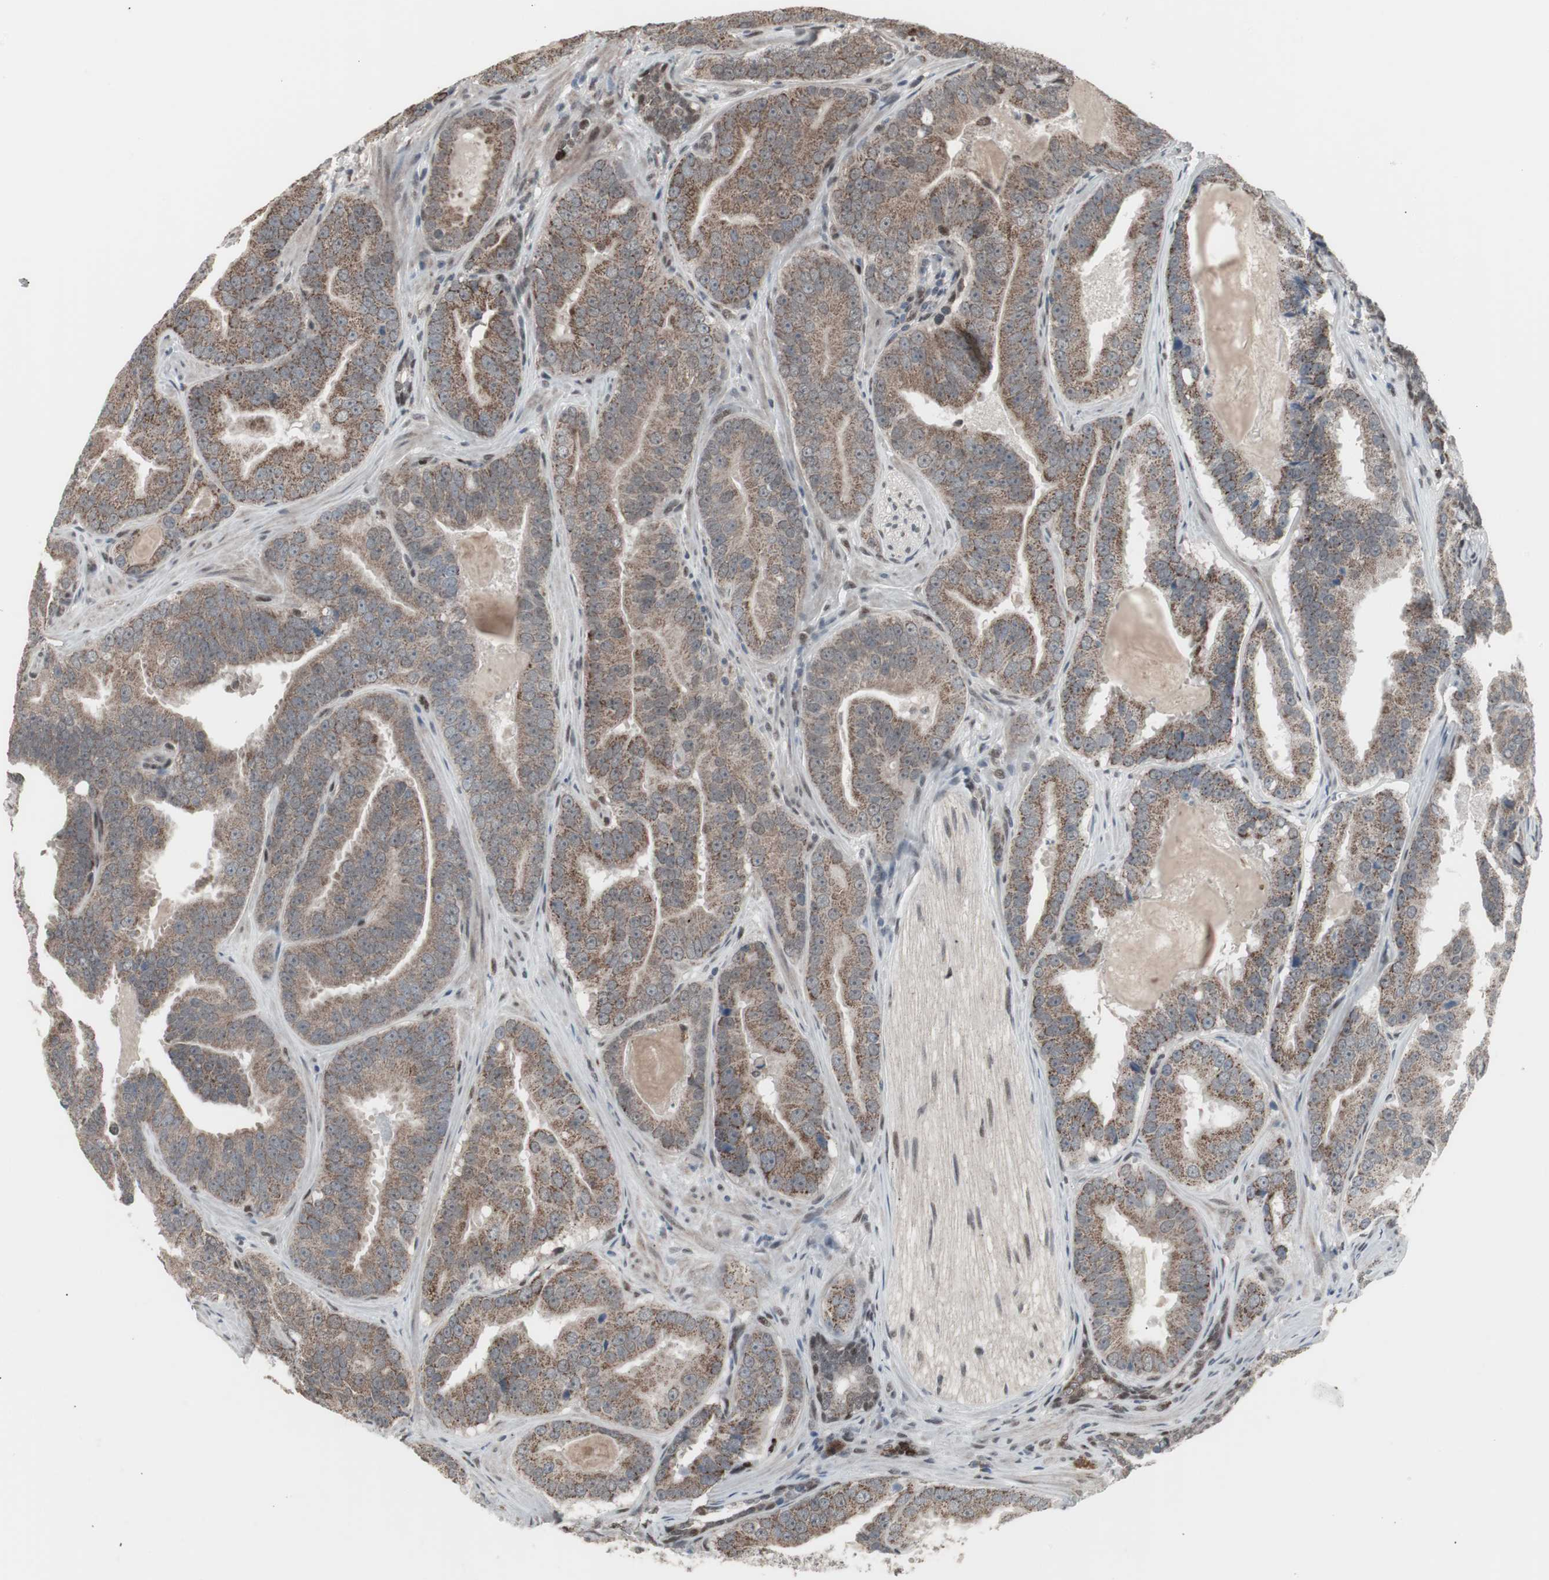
{"staining": {"intensity": "moderate", "quantity": ">75%", "location": "cytoplasmic/membranous"}, "tissue": "prostate cancer", "cell_type": "Tumor cells", "image_type": "cancer", "snomed": [{"axis": "morphology", "description": "Adenocarcinoma, Low grade"}, {"axis": "topography", "description": "Prostate"}], "caption": "This micrograph shows immunohistochemistry (IHC) staining of adenocarcinoma (low-grade) (prostate), with medium moderate cytoplasmic/membranous staining in about >75% of tumor cells.", "gene": "RXRA", "patient": {"sex": "male", "age": 59}}